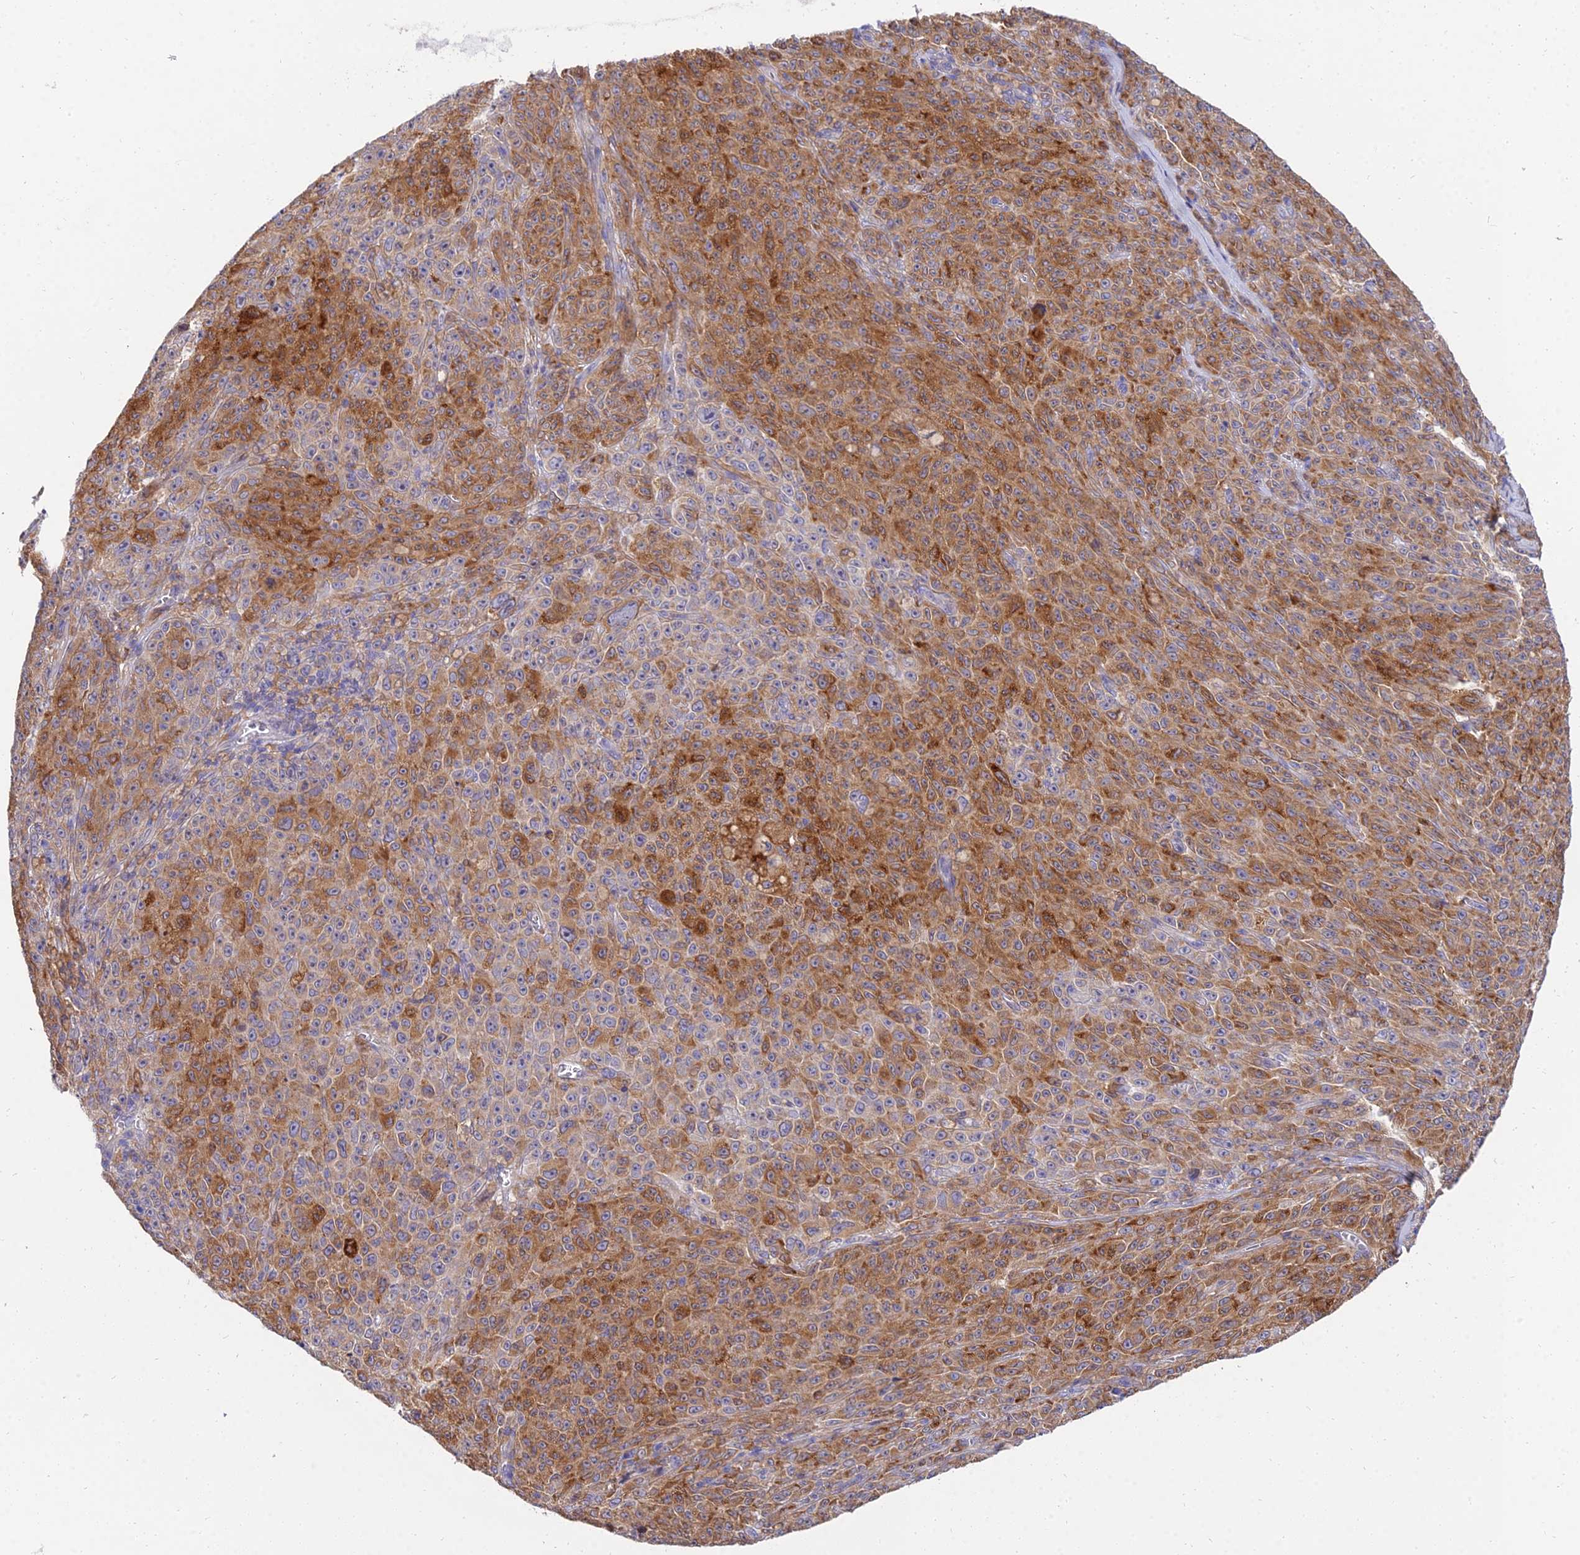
{"staining": {"intensity": "moderate", "quantity": ">75%", "location": "cytoplasmic/membranous"}, "tissue": "melanoma", "cell_type": "Tumor cells", "image_type": "cancer", "snomed": [{"axis": "morphology", "description": "Malignant melanoma, NOS"}, {"axis": "topography", "description": "Skin"}], "caption": "A medium amount of moderate cytoplasmic/membranous staining is appreciated in about >75% of tumor cells in melanoma tissue. The staining is performed using DAB (3,3'-diaminobenzidine) brown chromogen to label protein expression. The nuclei are counter-stained blue using hematoxylin.", "gene": "ARL8B", "patient": {"sex": "female", "age": 82}}